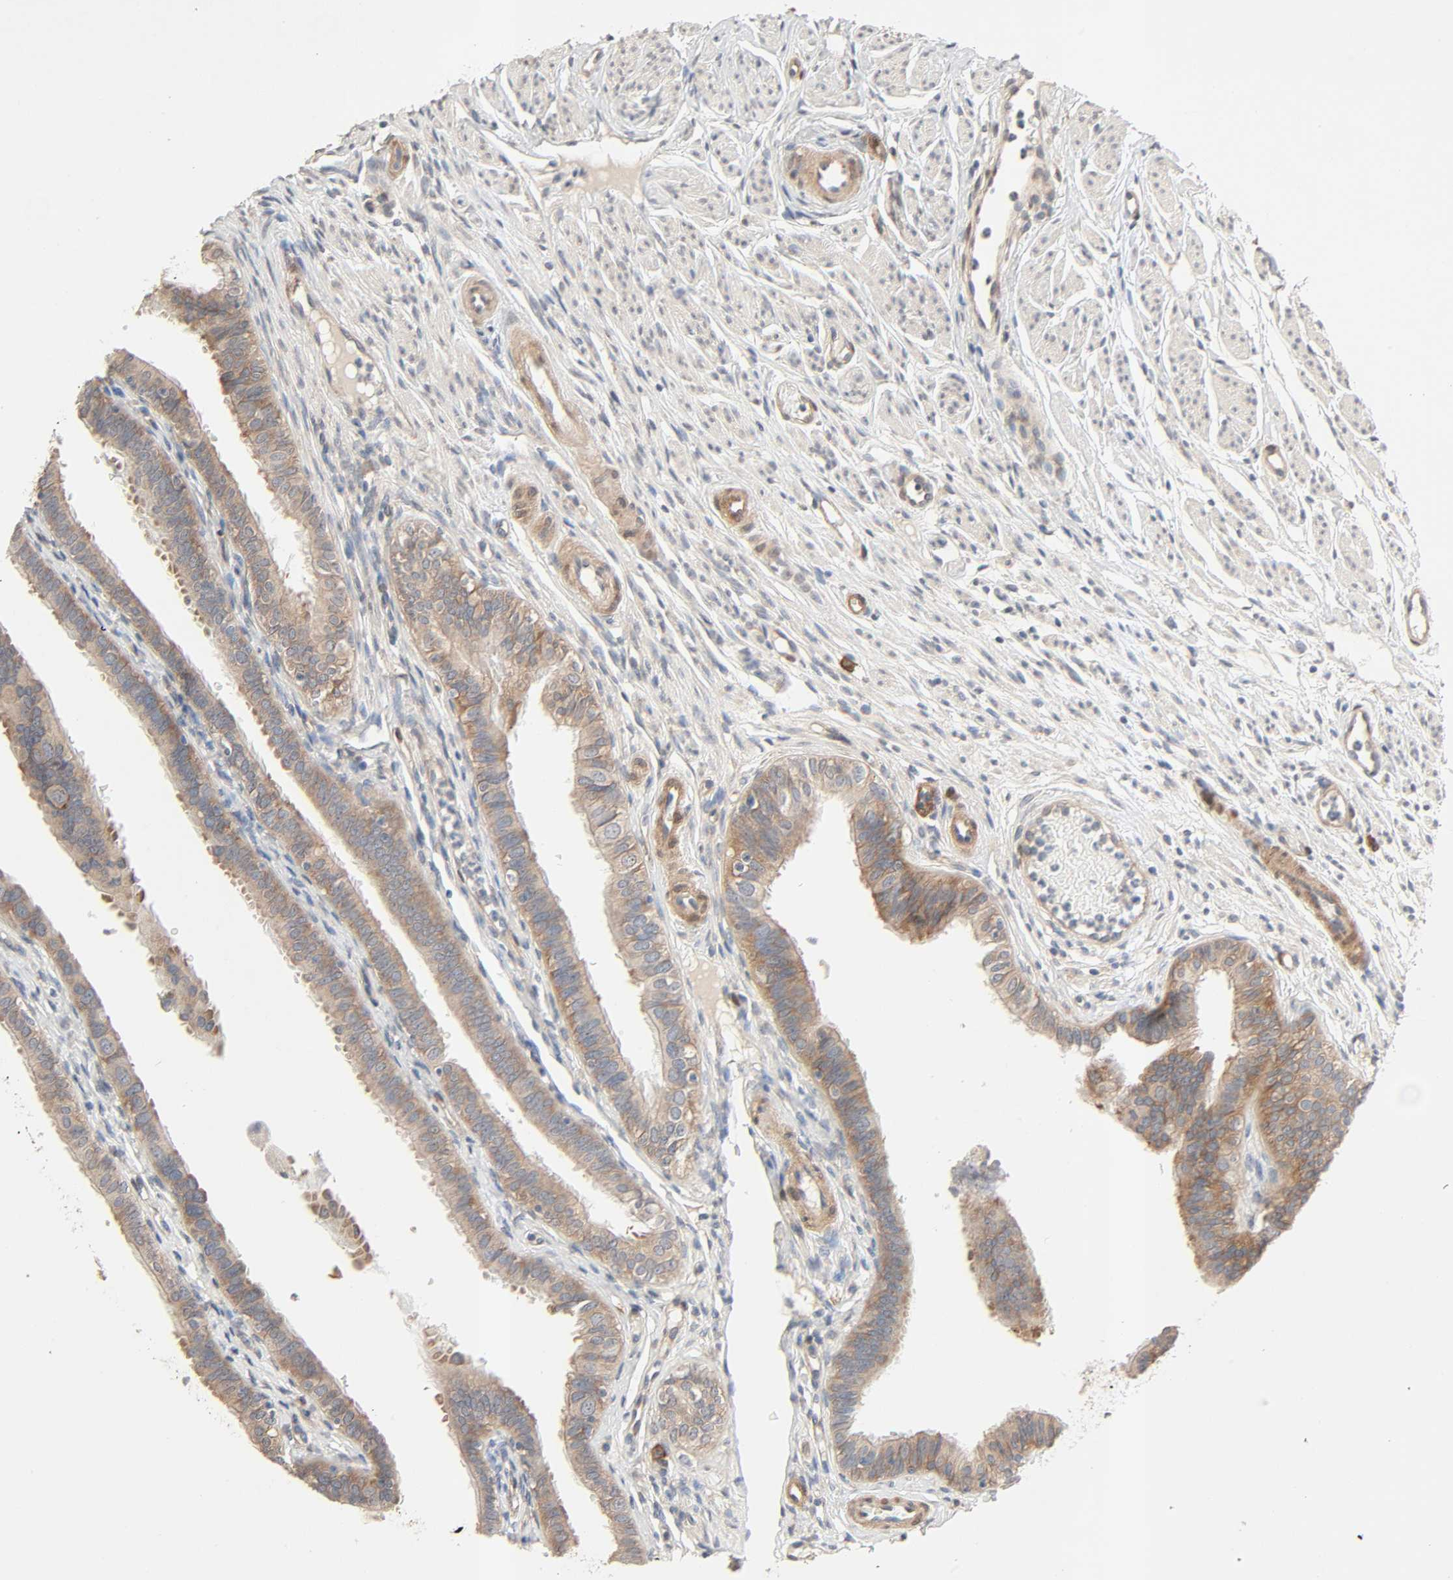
{"staining": {"intensity": "moderate", "quantity": "25%-75%", "location": "cytoplasmic/membranous"}, "tissue": "fallopian tube", "cell_type": "Glandular cells", "image_type": "normal", "snomed": [{"axis": "morphology", "description": "Normal tissue, NOS"}, {"axis": "morphology", "description": "Dermoid, NOS"}, {"axis": "topography", "description": "Fallopian tube"}], "caption": "Immunohistochemical staining of unremarkable fallopian tube reveals 25%-75% levels of moderate cytoplasmic/membranous protein positivity in about 25%-75% of glandular cells. (Brightfield microscopy of DAB IHC at high magnification).", "gene": "PTK2", "patient": {"sex": "female", "age": 33}}